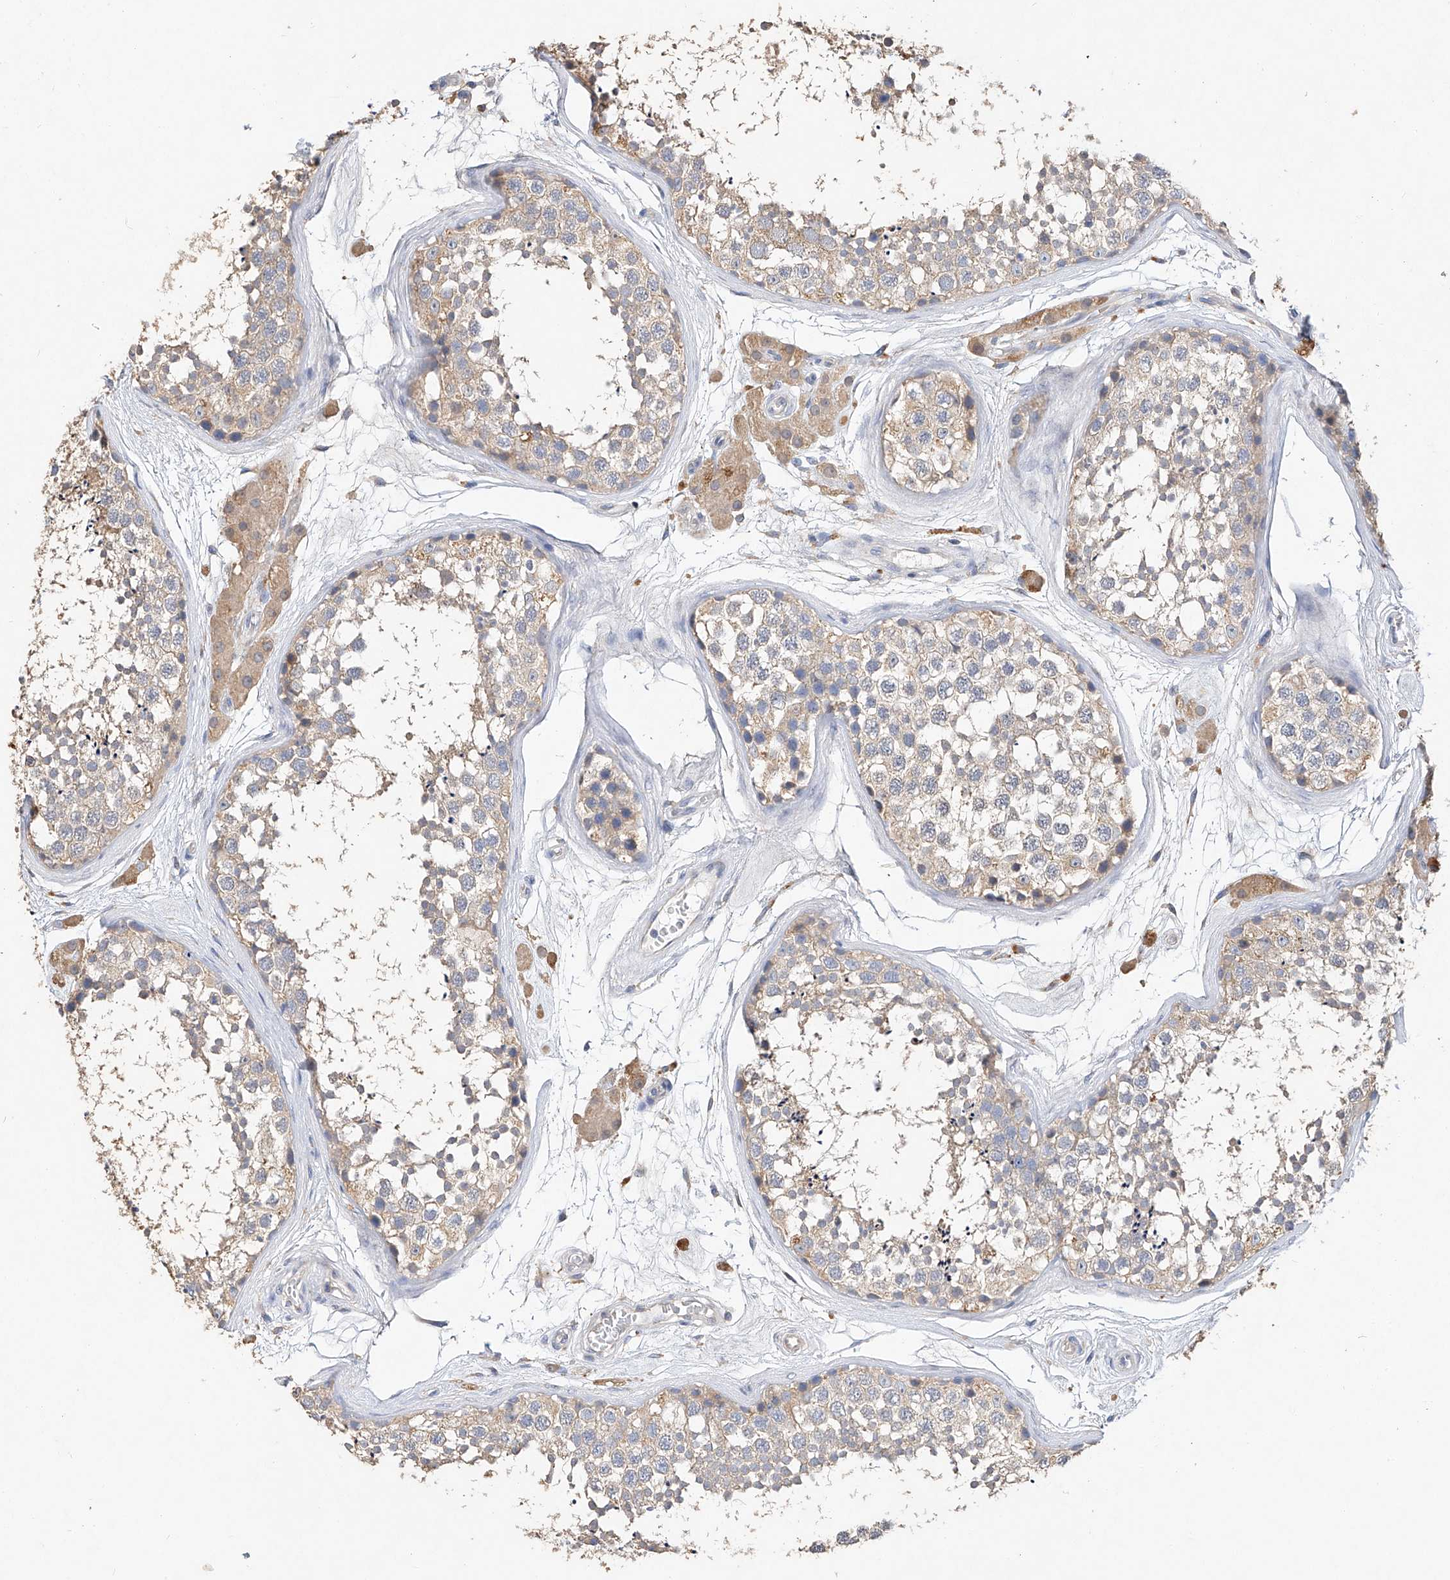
{"staining": {"intensity": "weak", "quantity": "25%-75%", "location": "cytoplasmic/membranous"}, "tissue": "testis", "cell_type": "Cells in seminiferous ducts", "image_type": "normal", "snomed": [{"axis": "morphology", "description": "Normal tissue, NOS"}, {"axis": "topography", "description": "Testis"}], "caption": "Protein expression by immunohistochemistry demonstrates weak cytoplasmic/membranous staining in approximately 25%-75% of cells in seminiferous ducts in unremarkable testis. Nuclei are stained in blue.", "gene": "AMD1", "patient": {"sex": "male", "age": 56}}